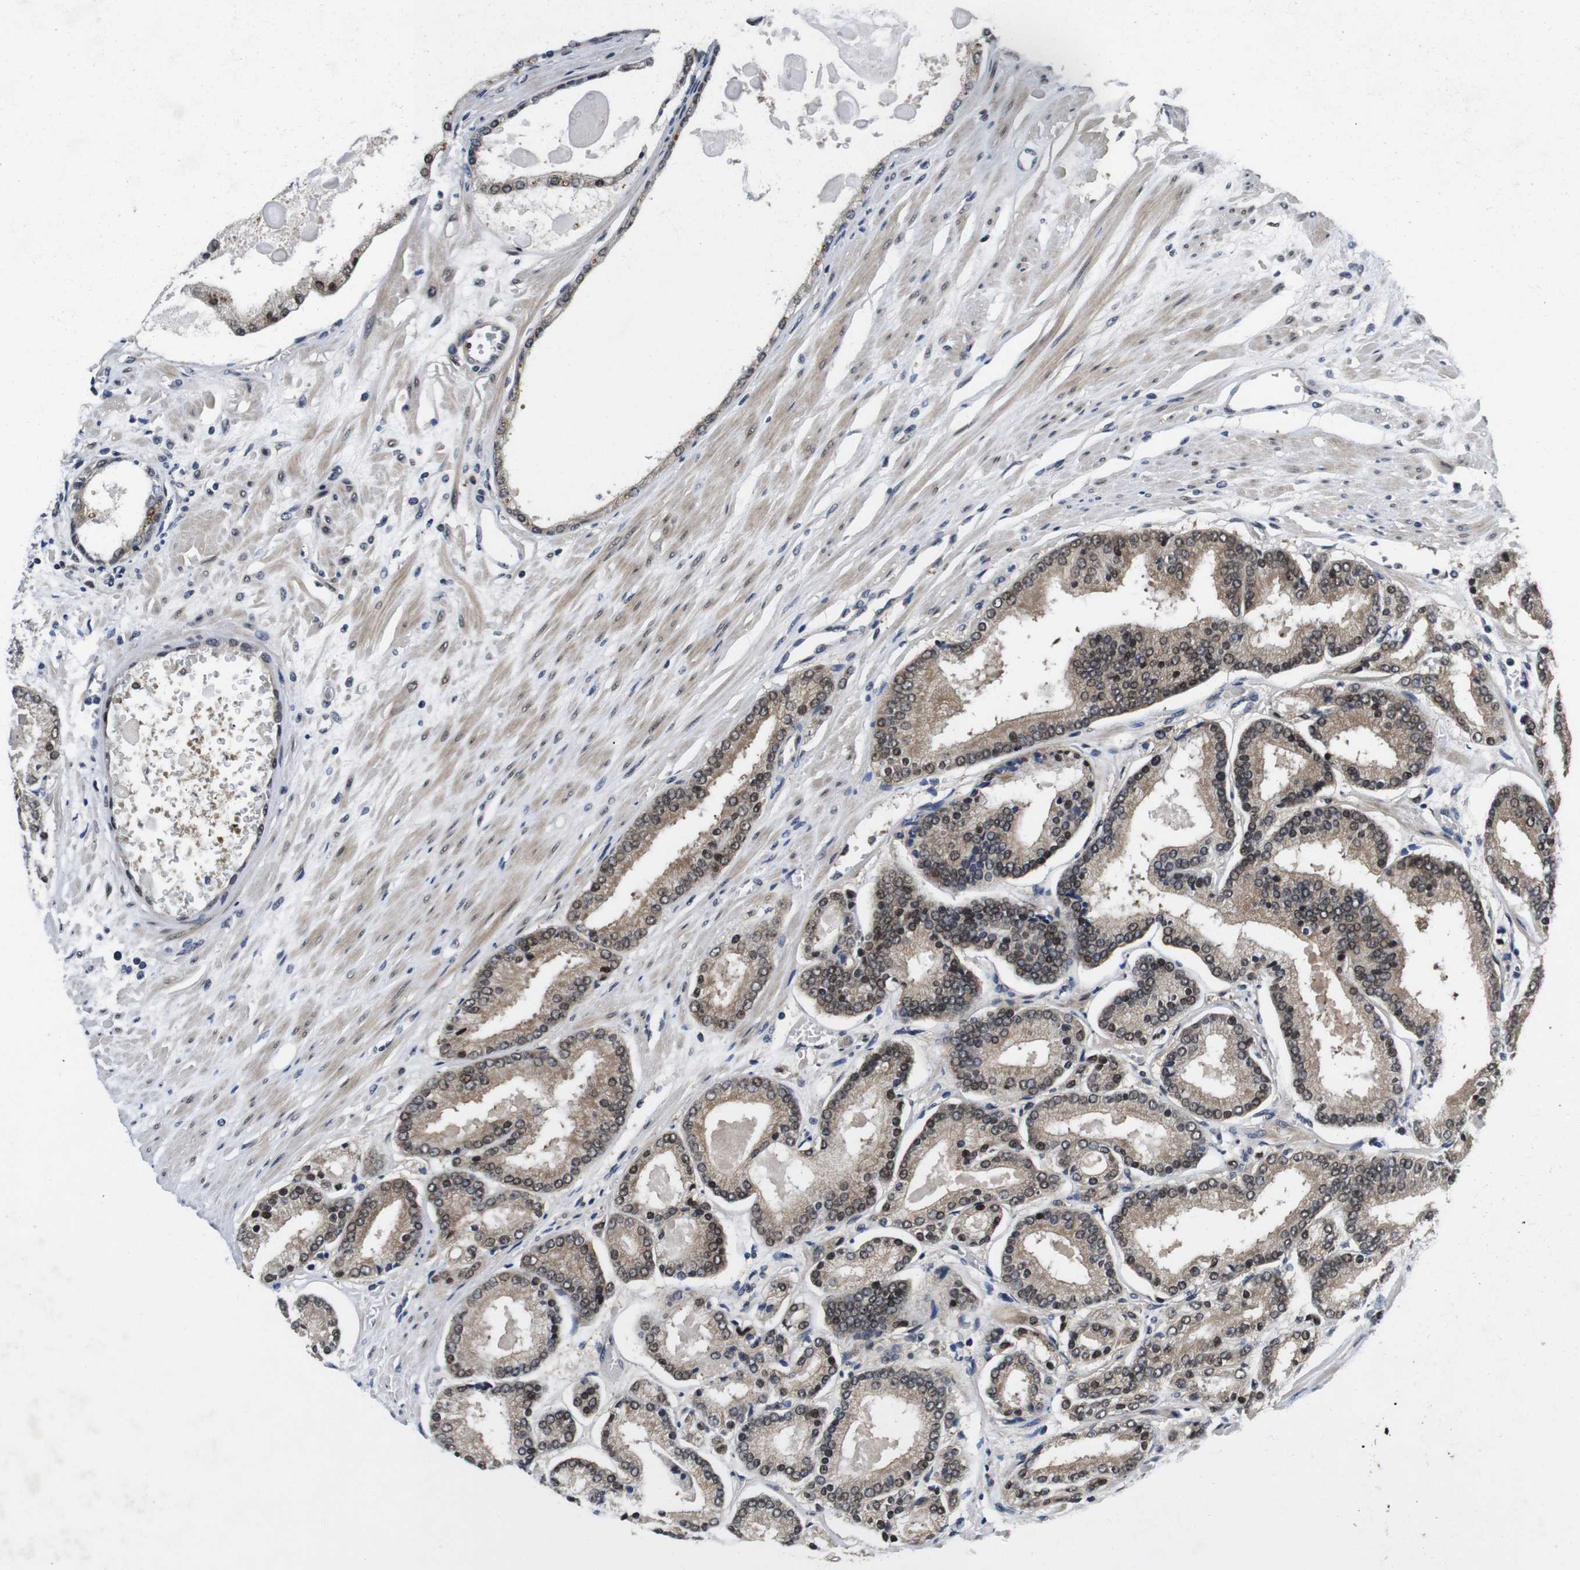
{"staining": {"intensity": "weak", "quantity": ">75%", "location": "cytoplasmic/membranous,nuclear"}, "tissue": "prostate cancer", "cell_type": "Tumor cells", "image_type": "cancer", "snomed": [{"axis": "morphology", "description": "Adenocarcinoma, Low grade"}, {"axis": "topography", "description": "Prostate"}], "caption": "Weak cytoplasmic/membranous and nuclear protein staining is seen in about >75% of tumor cells in prostate low-grade adenocarcinoma.", "gene": "ZBTB46", "patient": {"sex": "male", "age": 59}}